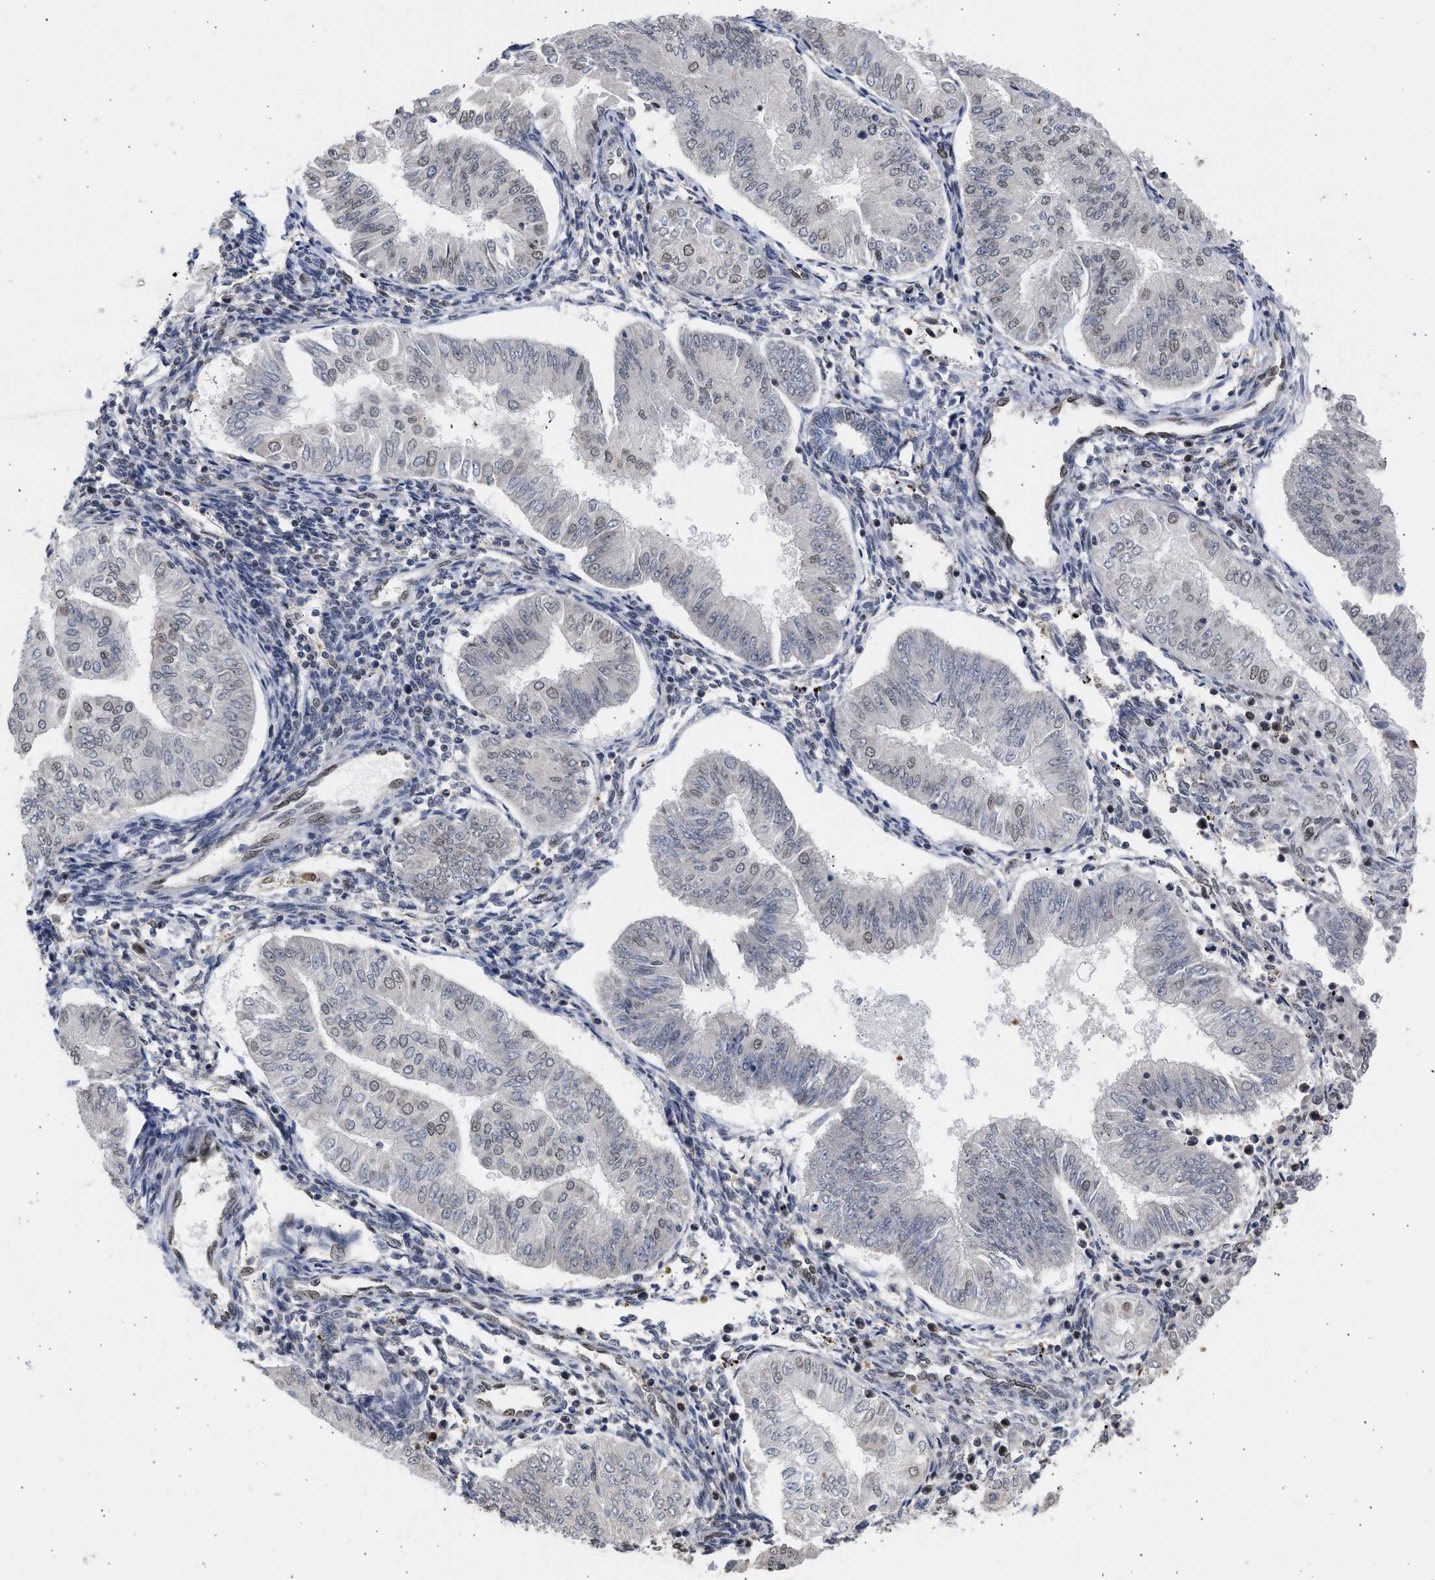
{"staining": {"intensity": "weak", "quantity": "<25%", "location": "cytoplasmic/membranous,nuclear"}, "tissue": "endometrial cancer", "cell_type": "Tumor cells", "image_type": "cancer", "snomed": [{"axis": "morphology", "description": "Normal tissue, NOS"}, {"axis": "morphology", "description": "Adenocarcinoma, NOS"}, {"axis": "topography", "description": "Endometrium"}], "caption": "High power microscopy photomicrograph of an immunohistochemistry (IHC) image of endometrial adenocarcinoma, revealing no significant staining in tumor cells.", "gene": "NUP35", "patient": {"sex": "female", "age": 53}}